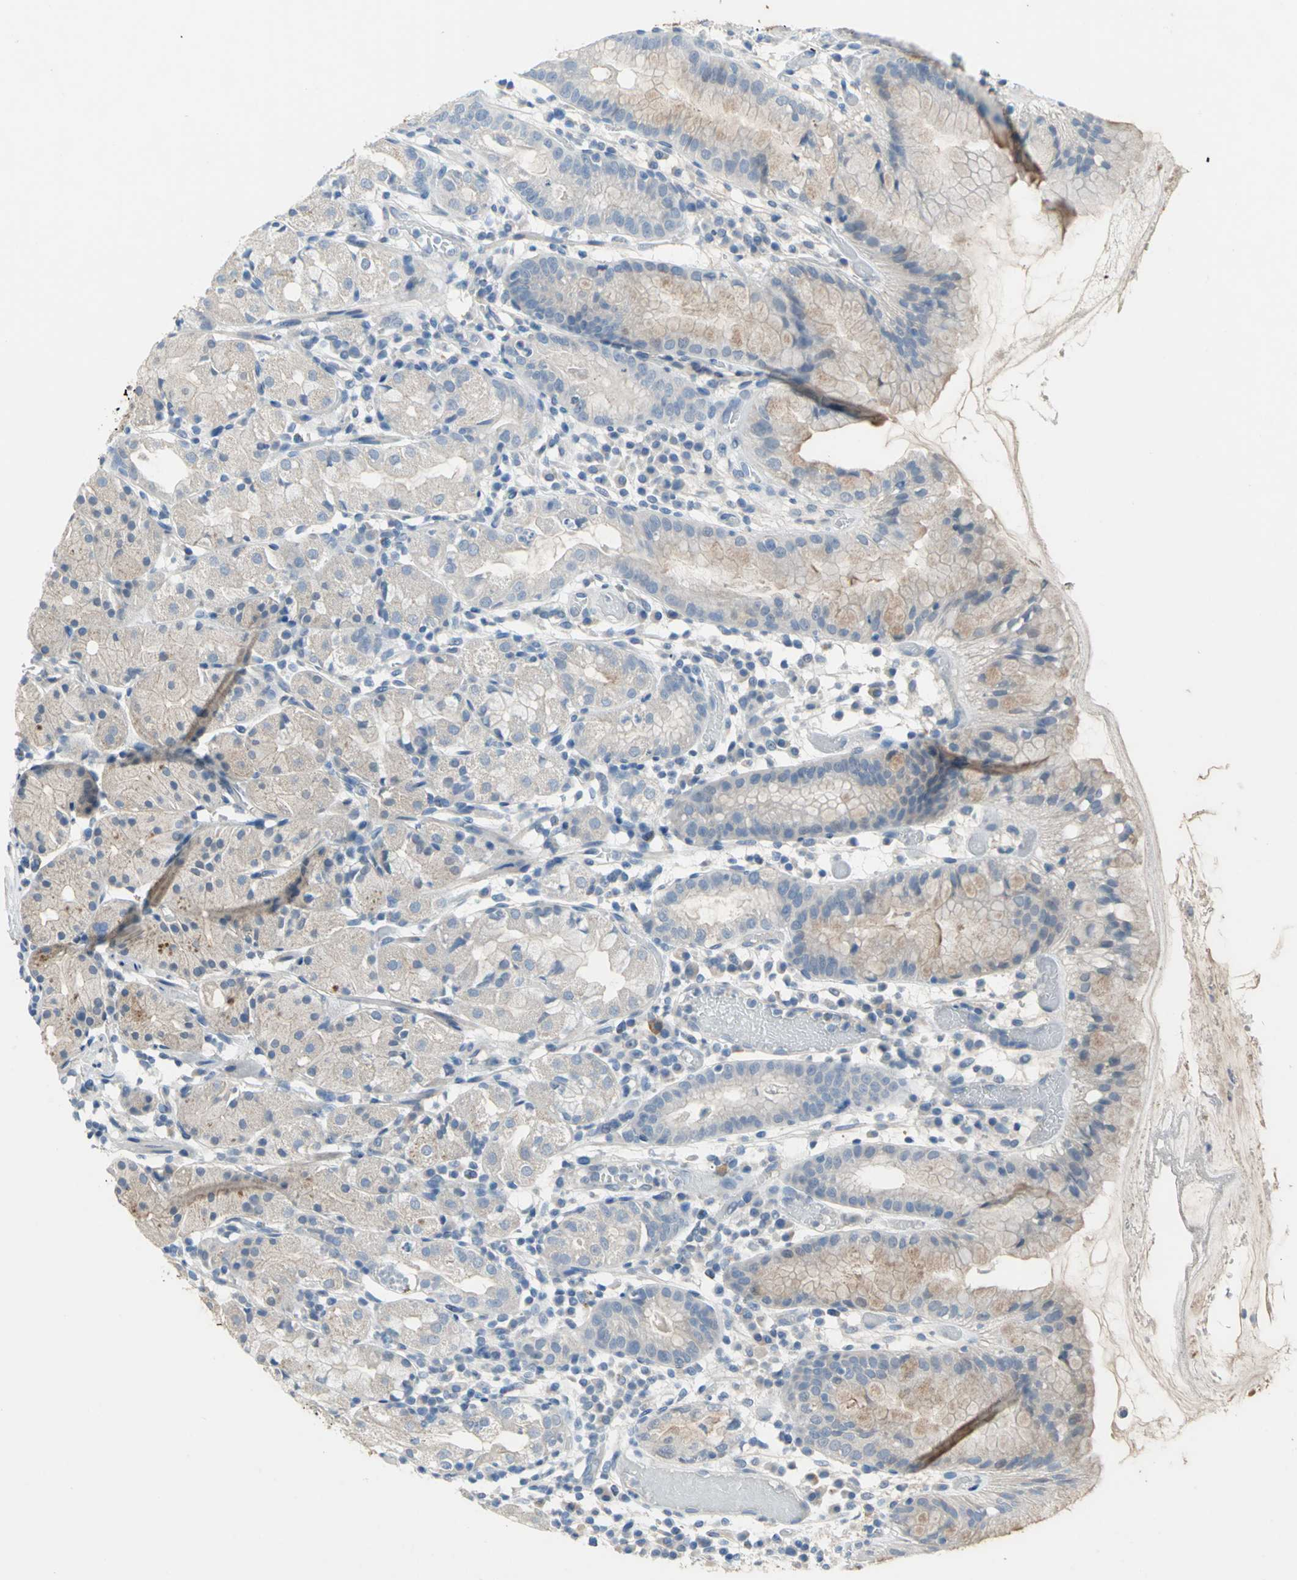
{"staining": {"intensity": "moderate", "quantity": "<25%", "location": "cytoplasmic/membranous"}, "tissue": "stomach", "cell_type": "Glandular cells", "image_type": "normal", "snomed": [{"axis": "morphology", "description": "Normal tissue, NOS"}, {"axis": "topography", "description": "Stomach"}, {"axis": "topography", "description": "Stomach, lower"}], "caption": "The micrograph demonstrates immunohistochemical staining of benign stomach. There is moderate cytoplasmic/membranous expression is present in approximately <25% of glandular cells.", "gene": "PTGDS", "patient": {"sex": "female", "age": 75}}